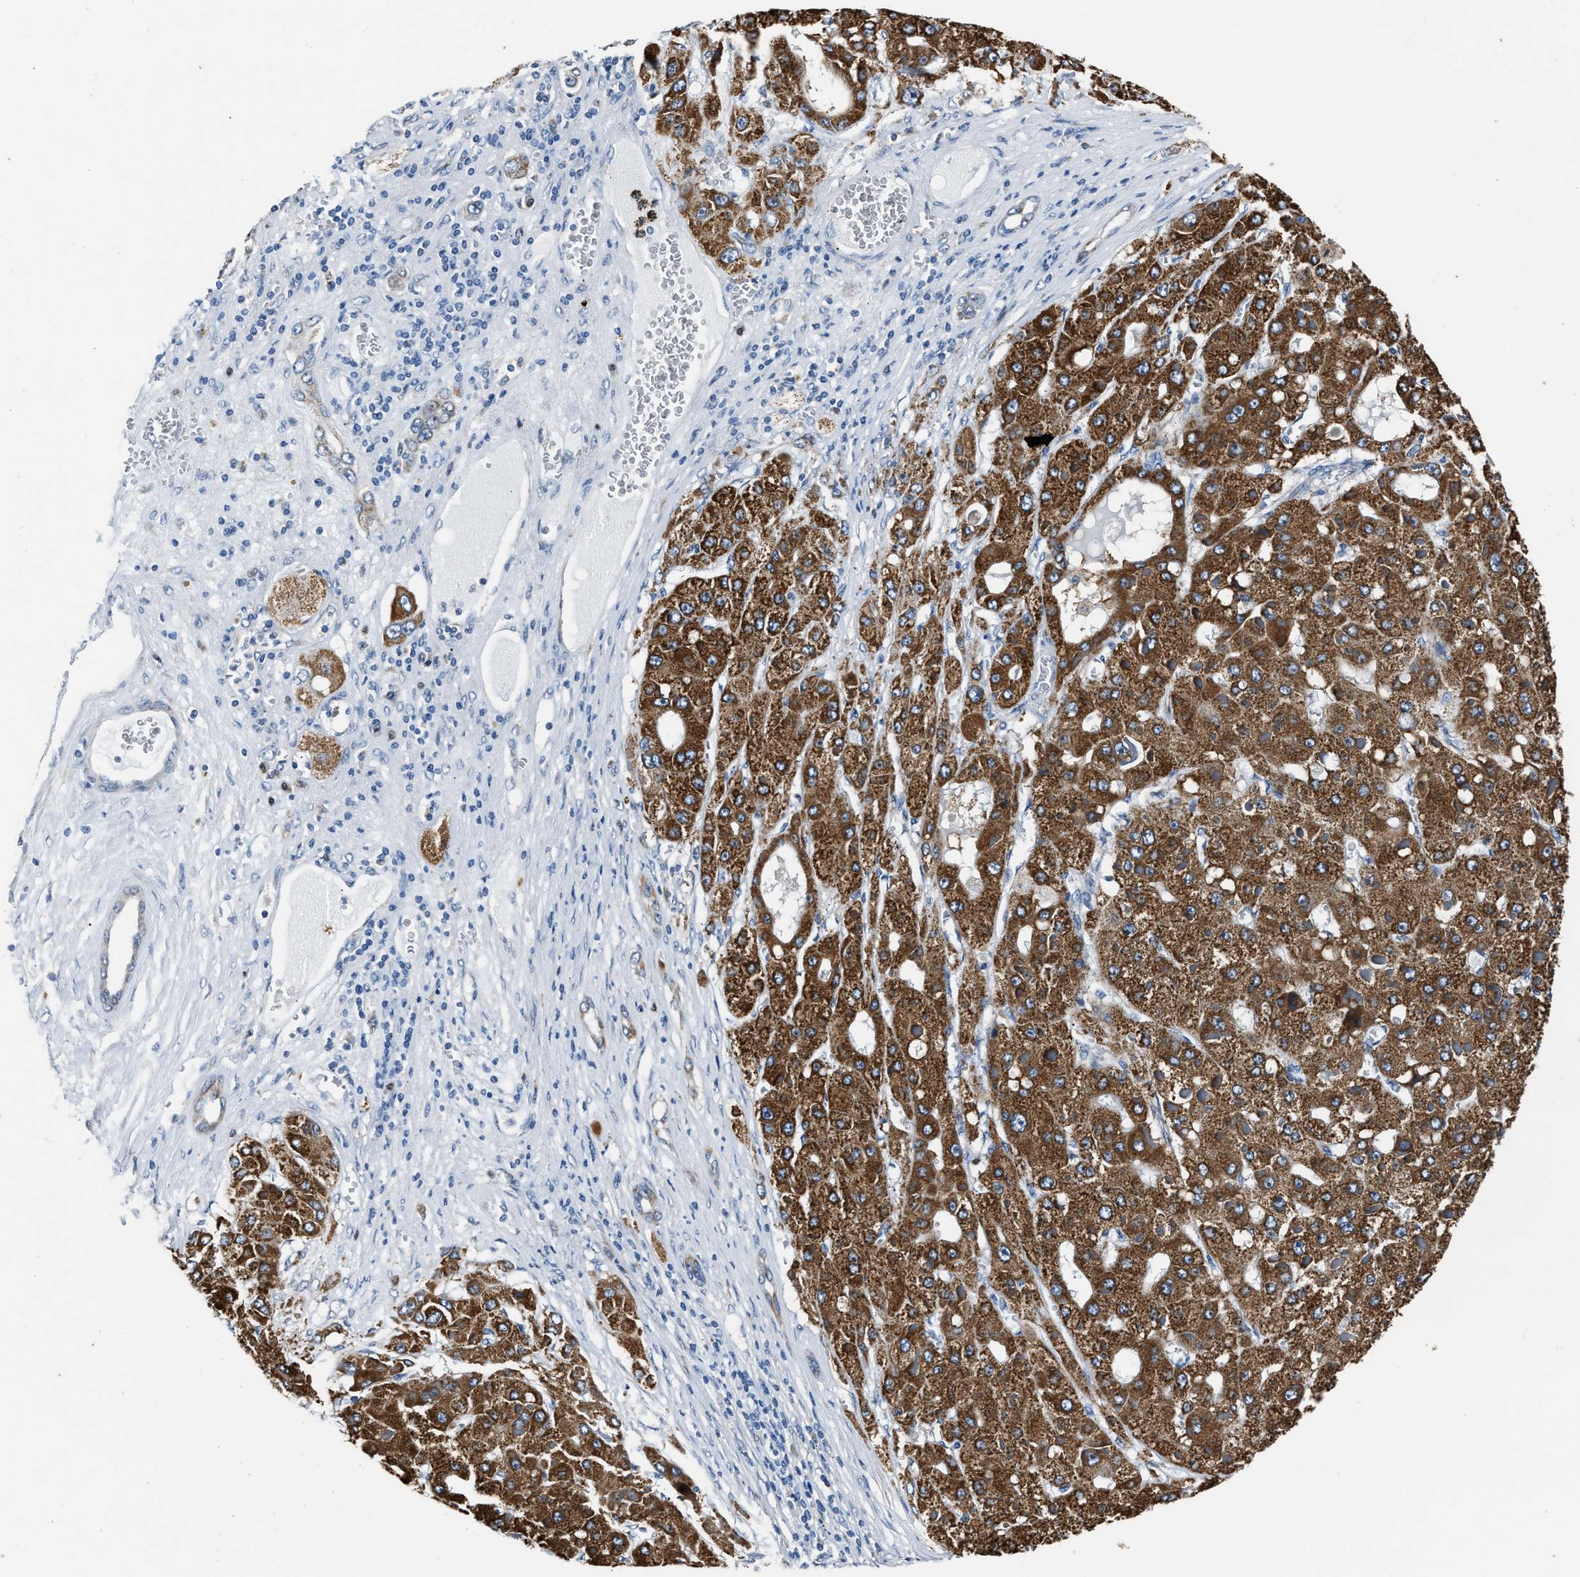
{"staining": {"intensity": "strong", "quantity": ">75%", "location": "cytoplasmic/membranous"}, "tissue": "liver cancer", "cell_type": "Tumor cells", "image_type": "cancer", "snomed": [{"axis": "morphology", "description": "Carcinoma, Hepatocellular, NOS"}, {"axis": "topography", "description": "Liver"}], "caption": "A high-resolution image shows immunohistochemistry (IHC) staining of hepatocellular carcinoma (liver), which exhibits strong cytoplasmic/membranous positivity in approximately >75% of tumor cells.", "gene": "NSUN5", "patient": {"sex": "female", "age": 73}}